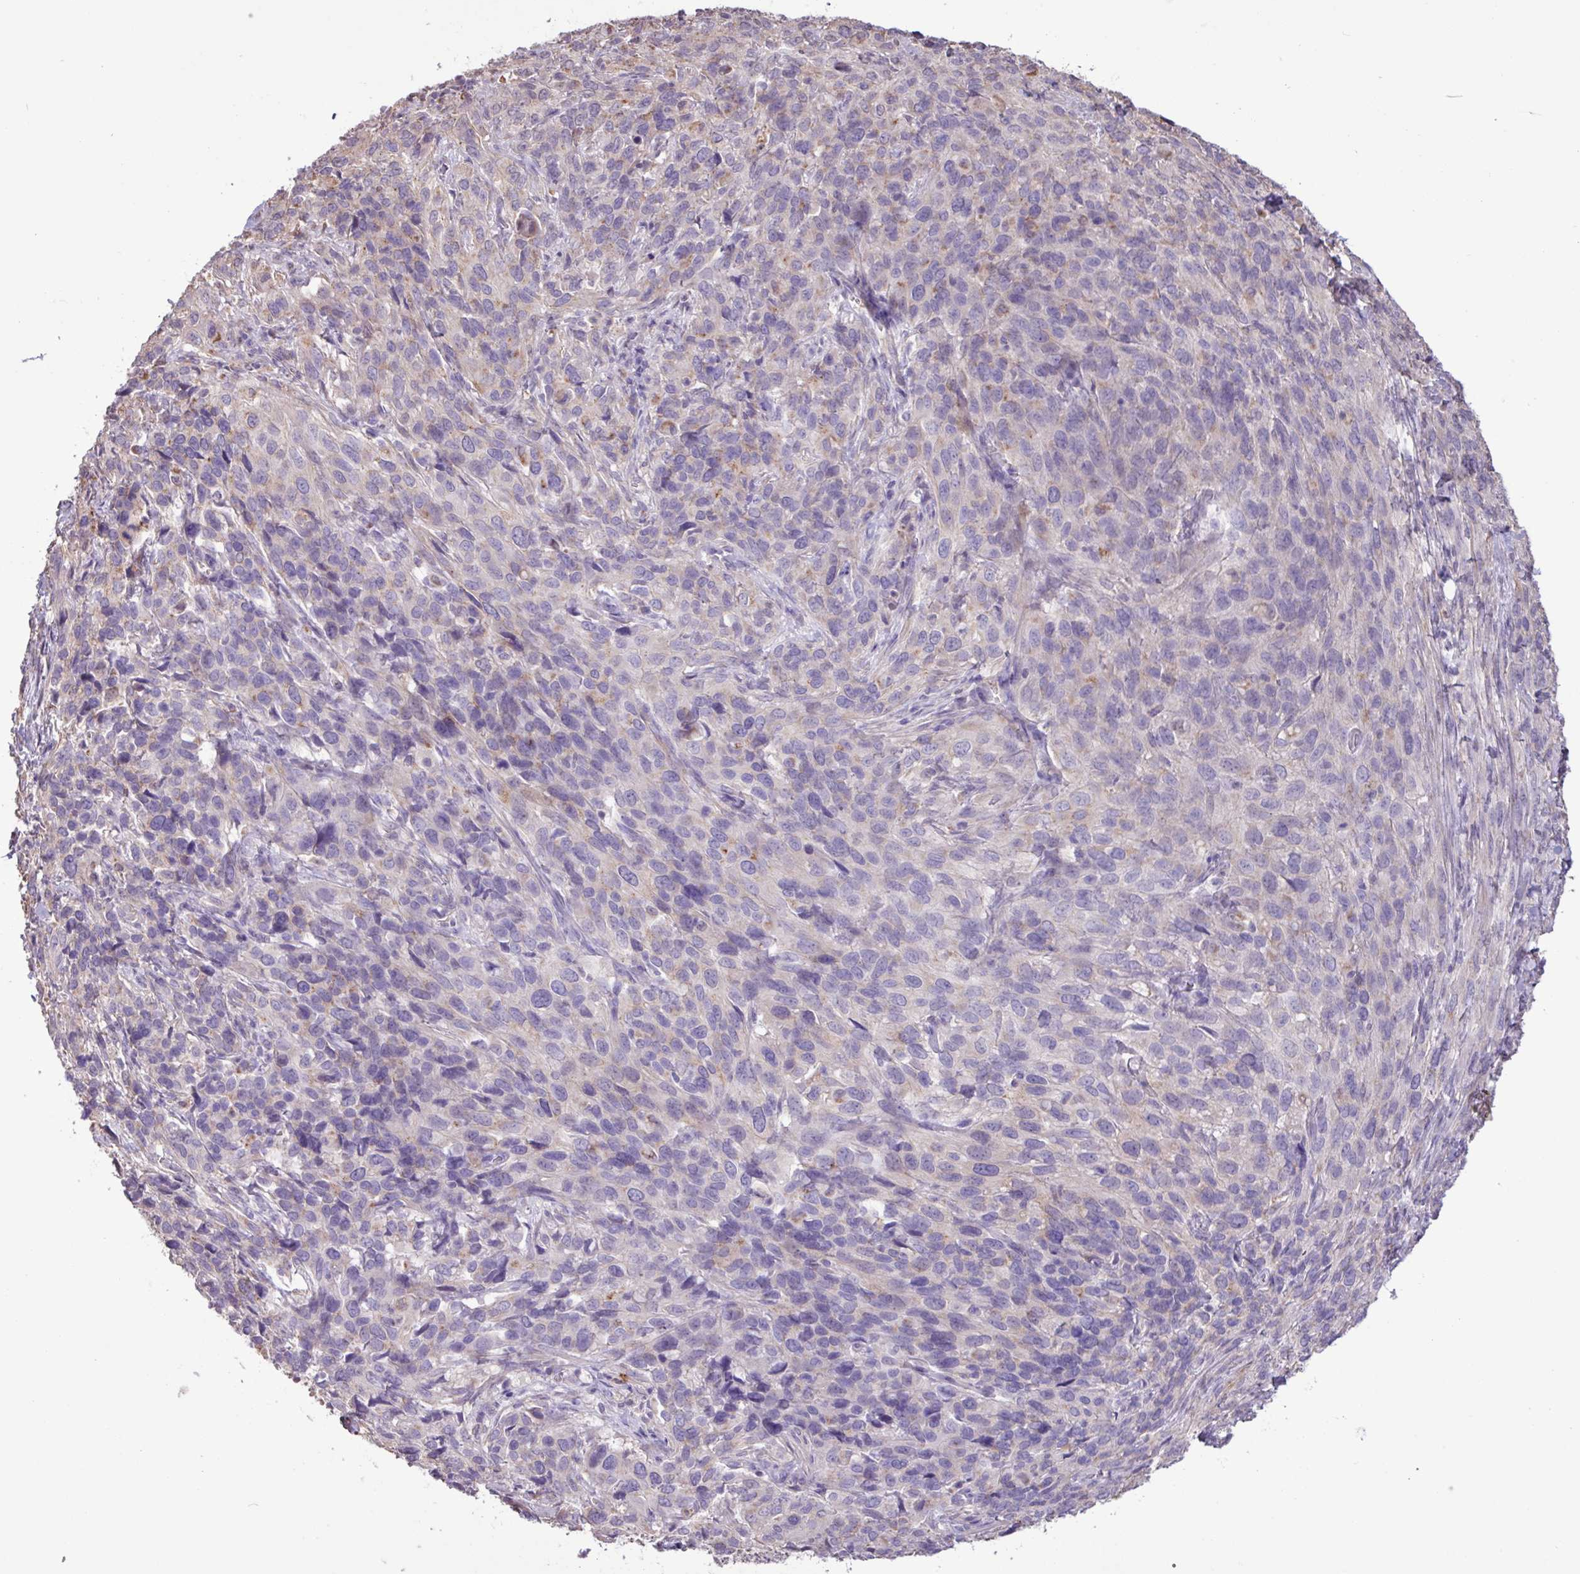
{"staining": {"intensity": "negative", "quantity": "none", "location": "none"}, "tissue": "cervical cancer", "cell_type": "Tumor cells", "image_type": "cancer", "snomed": [{"axis": "morphology", "description": "Squamous cell carcinoma, NOS"}, {"axis": "topography", "description": "Cervix"}], "caption": "DAB (3,3'-diaminobenzidine) immunohistochemical staining of human cervical squamous cell carcinoma shows no significant expression in tumor cells.", "gene": "CHST11", "patient": {"sex": "female", "age": 51}}